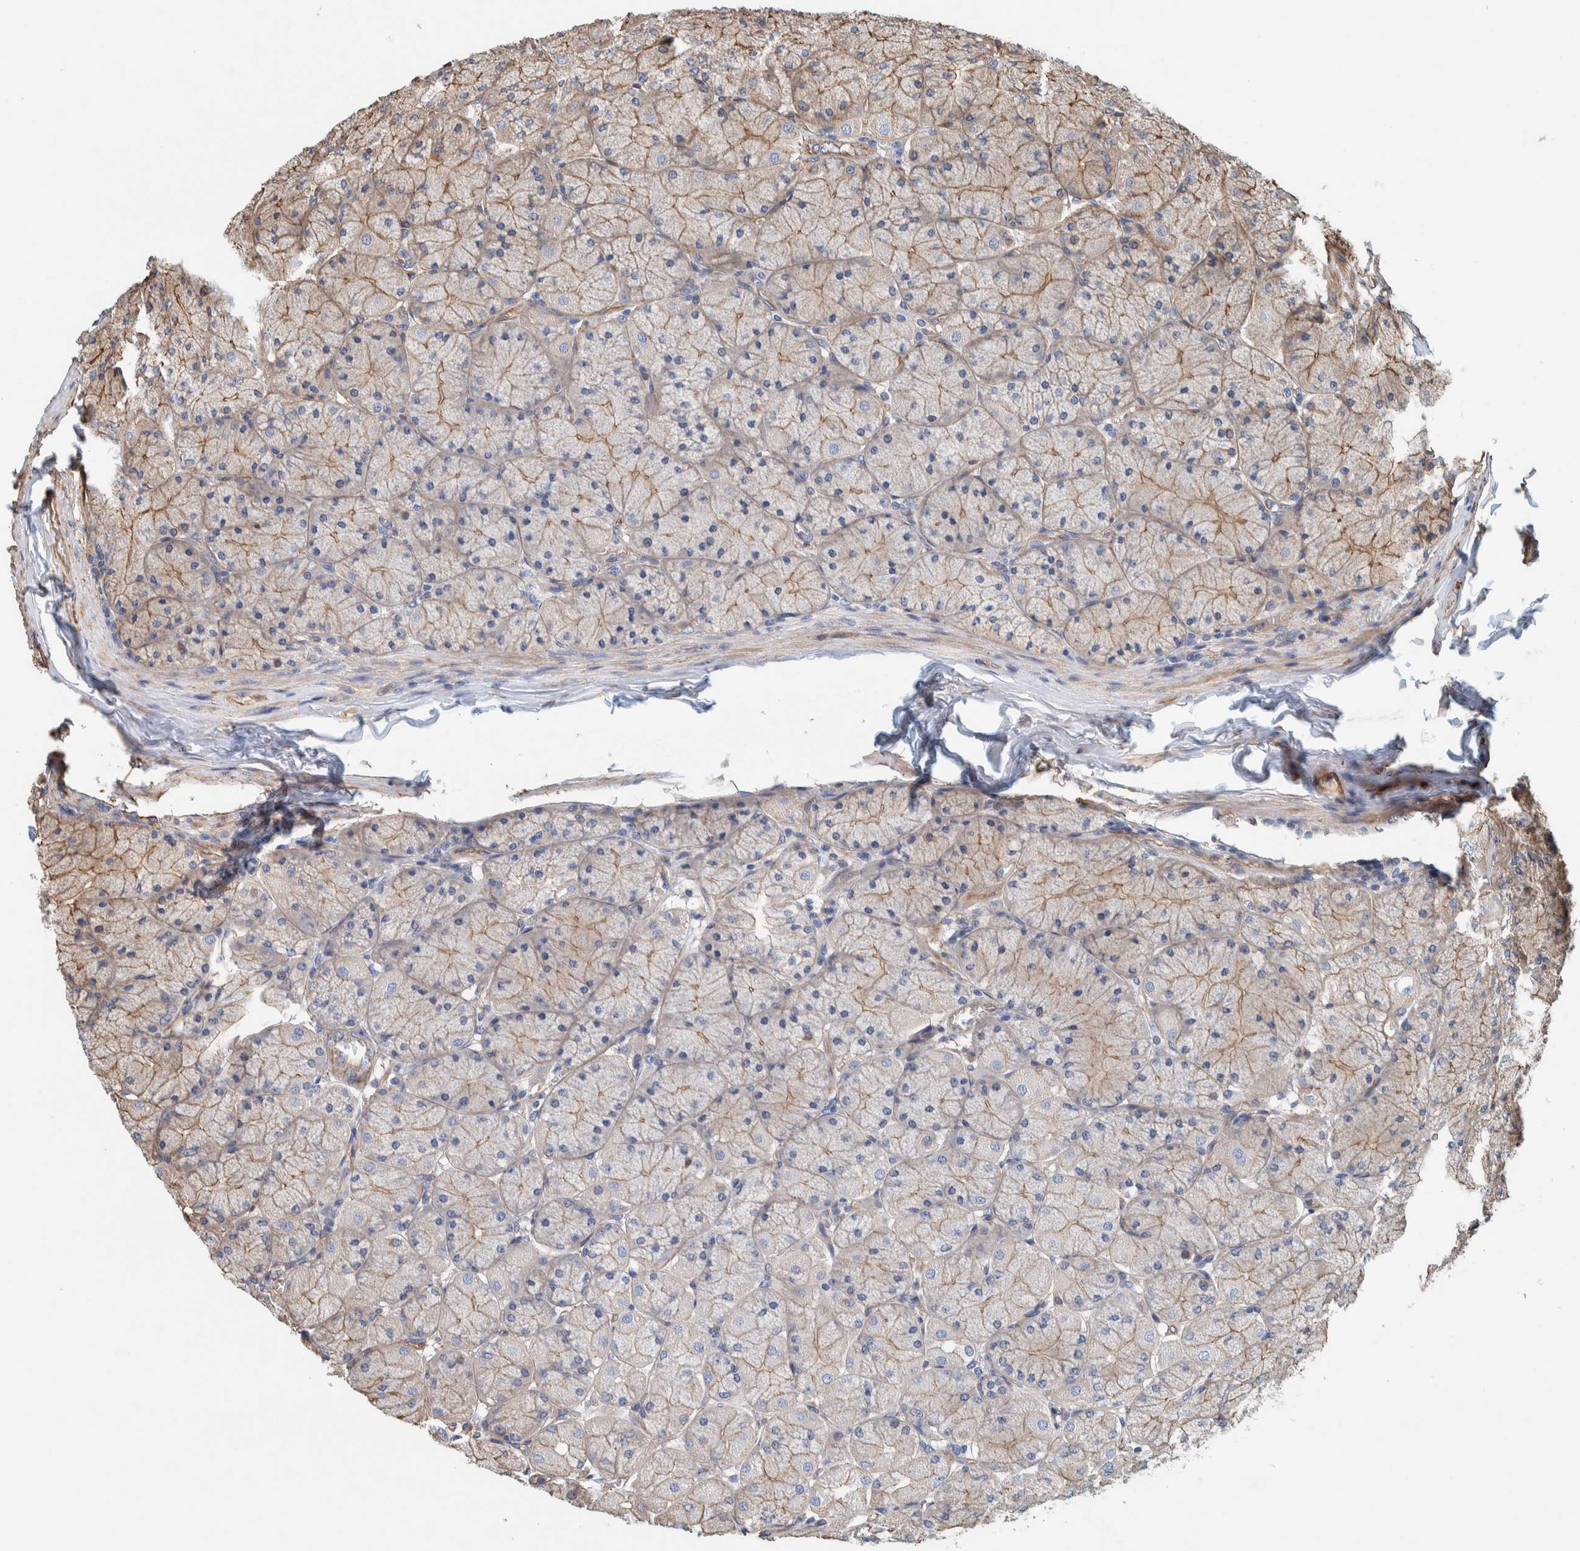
{"staining": {"intensity": "moderate", "quantity": "25%-75%", "location": "cytoplasmic/membranous"}, "tissue": "stomach", "cell_type": "Glandular cells", "image_type": "normal", "snomed": [{"axis": "morphology", "description": "Normal tissue, NOS"}, {"axis": "topography", "description": "Stomach, upper"}], "caption": "The image displays immunohistochemical staining of unremarkable stomach. There is moderate cytoplasmic/membranous expression is appreciated in approximately 25%-75% of glandular cells.", "gene": "PKD1L1", "patient": {"sex": "female", "age": 56}}